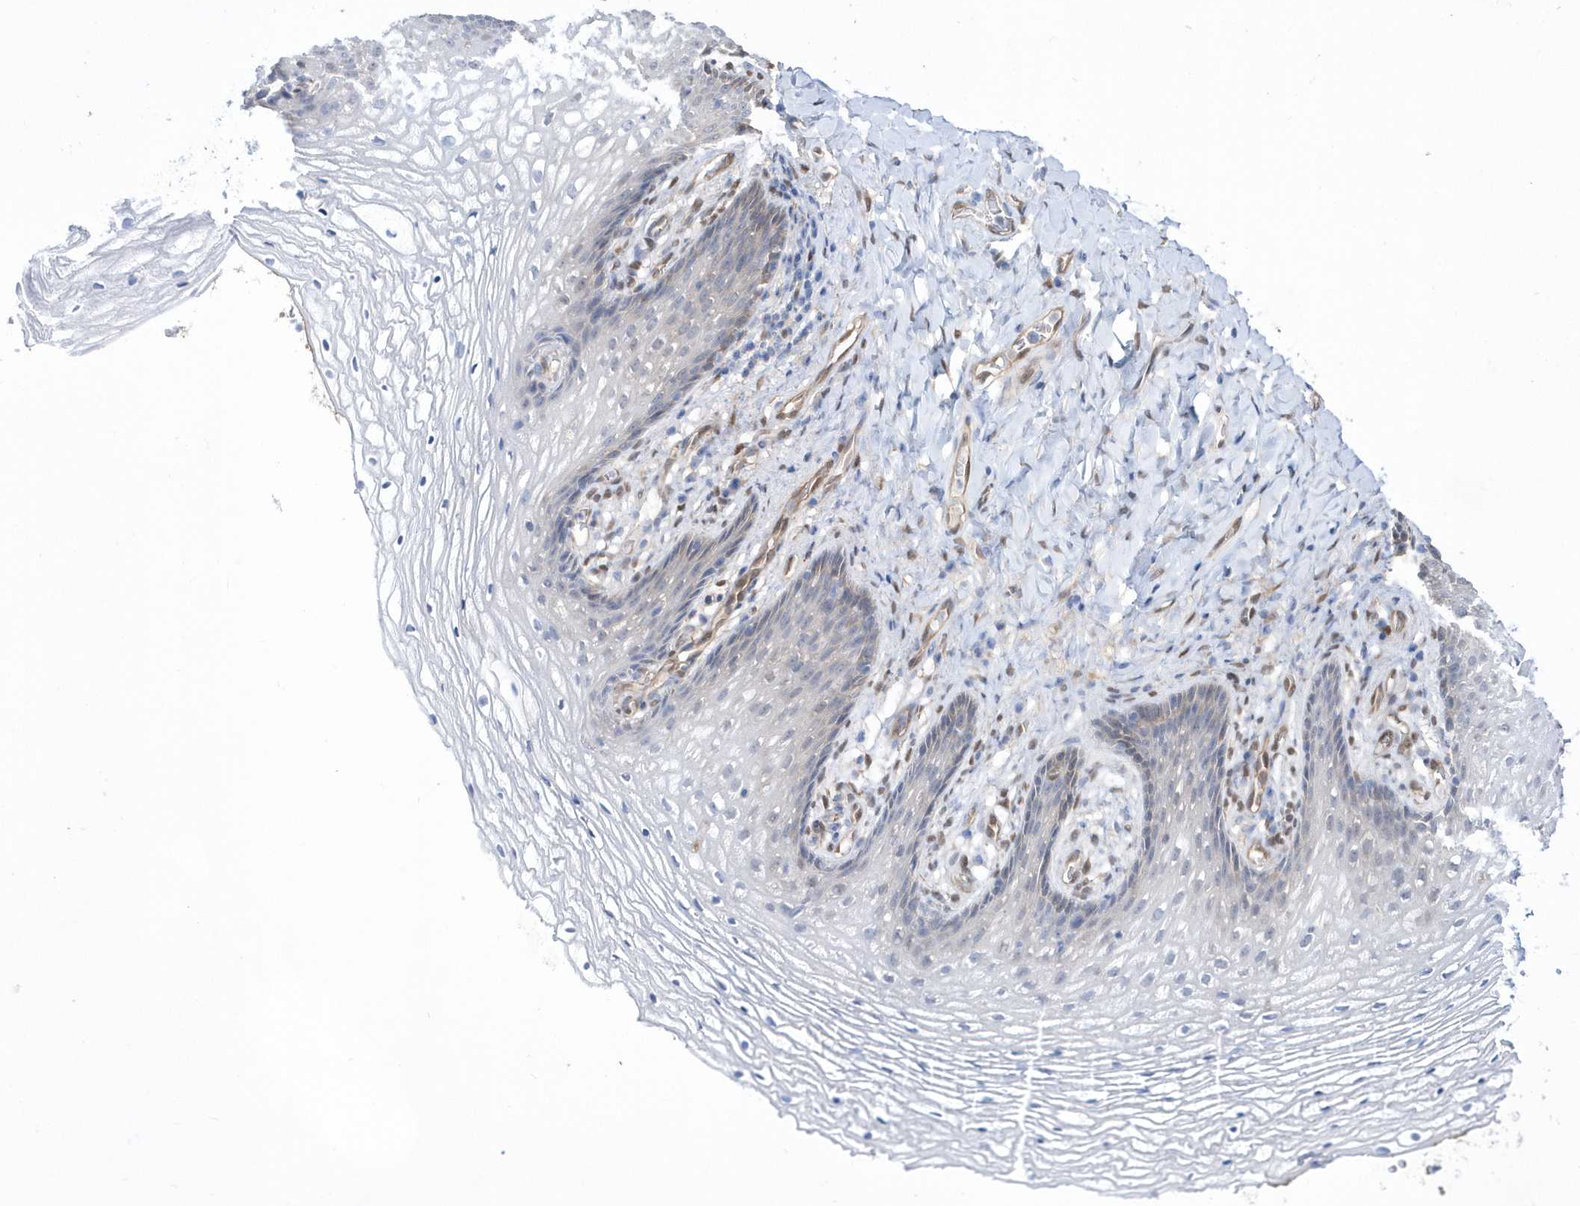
{"staining": {"intensity": "weak", "quantity": "25%-75%", "location": "nuclear"}, "tissue": "vagina", "cell_type": "Squamous epithelial cells", "image_type": "normal", "snomed": [{"axis": "morphology", "description": "Normal tissue, NOS"}, {"axis": "topography", "description": "Vagina"}], "caption": "High-power microscopy captured an immunohistochemistry (IHC) photomicrograph of normal vagina, revealing weak nuclear positivity in about 25%-75% of squamous epithelial cells.", "gene": "BDH2", "patient": {"sex": "female", "age": 60}}